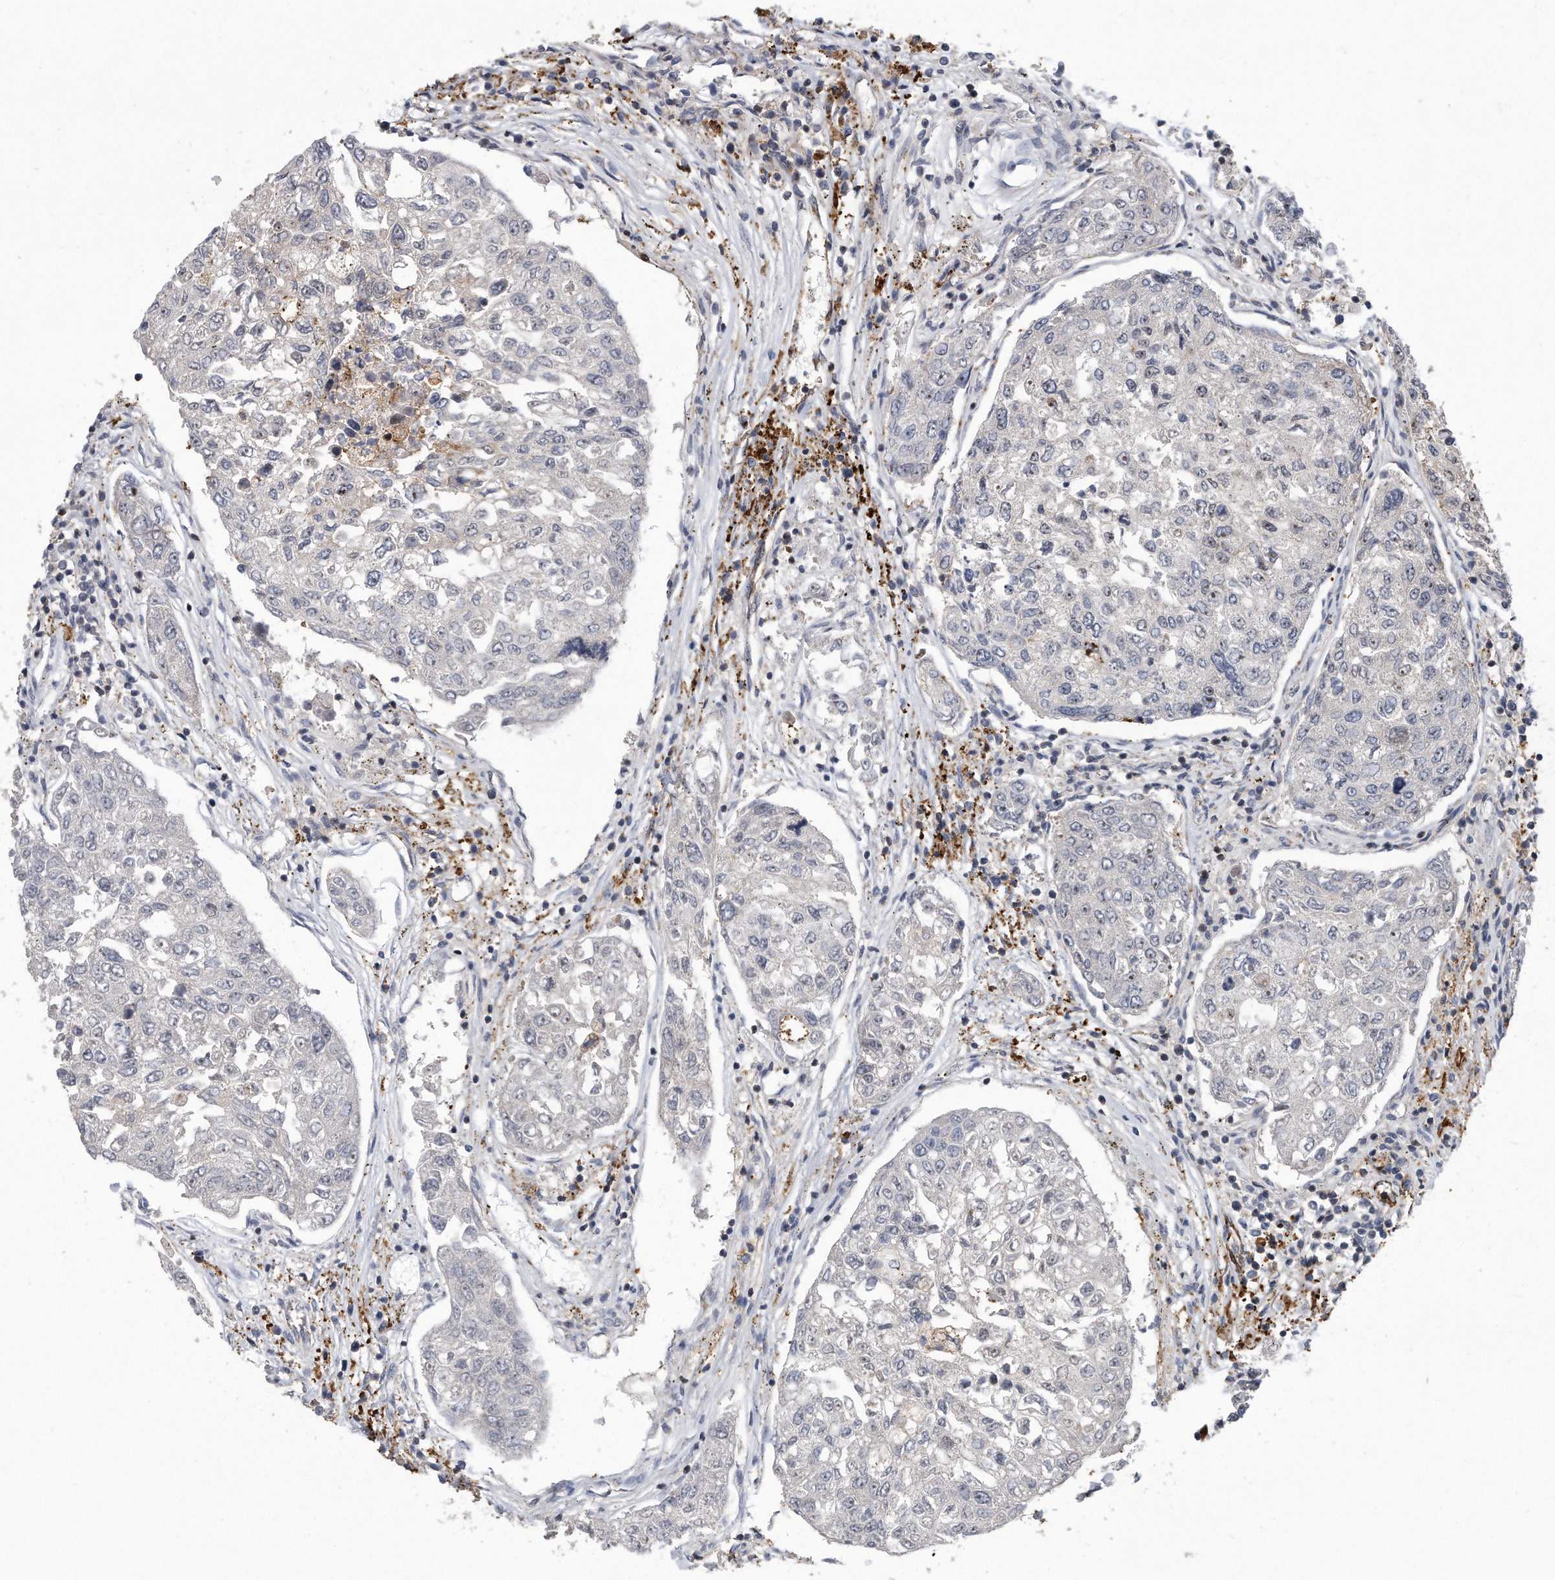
{"staining": {"intensity": "negative", "quantity": "none", "location": "none"}, "tissue": "urothelial cancer", "cell_type": "Tumor cells", "image_type": "cancer", "snomed": [{"axis": "morphology", "description": "Urothelial carcinoma, High grade"}, {"axis": "topography", "description": "Lymph node"}, {"axis": "topography", "description": "Urinary bladder"}], "caption": "There is no significant staining in tumor cells of urothelial carcinoma (high-grade).", "gene": "PGBD2", "patient": {"sex": "male", "age": 51}}